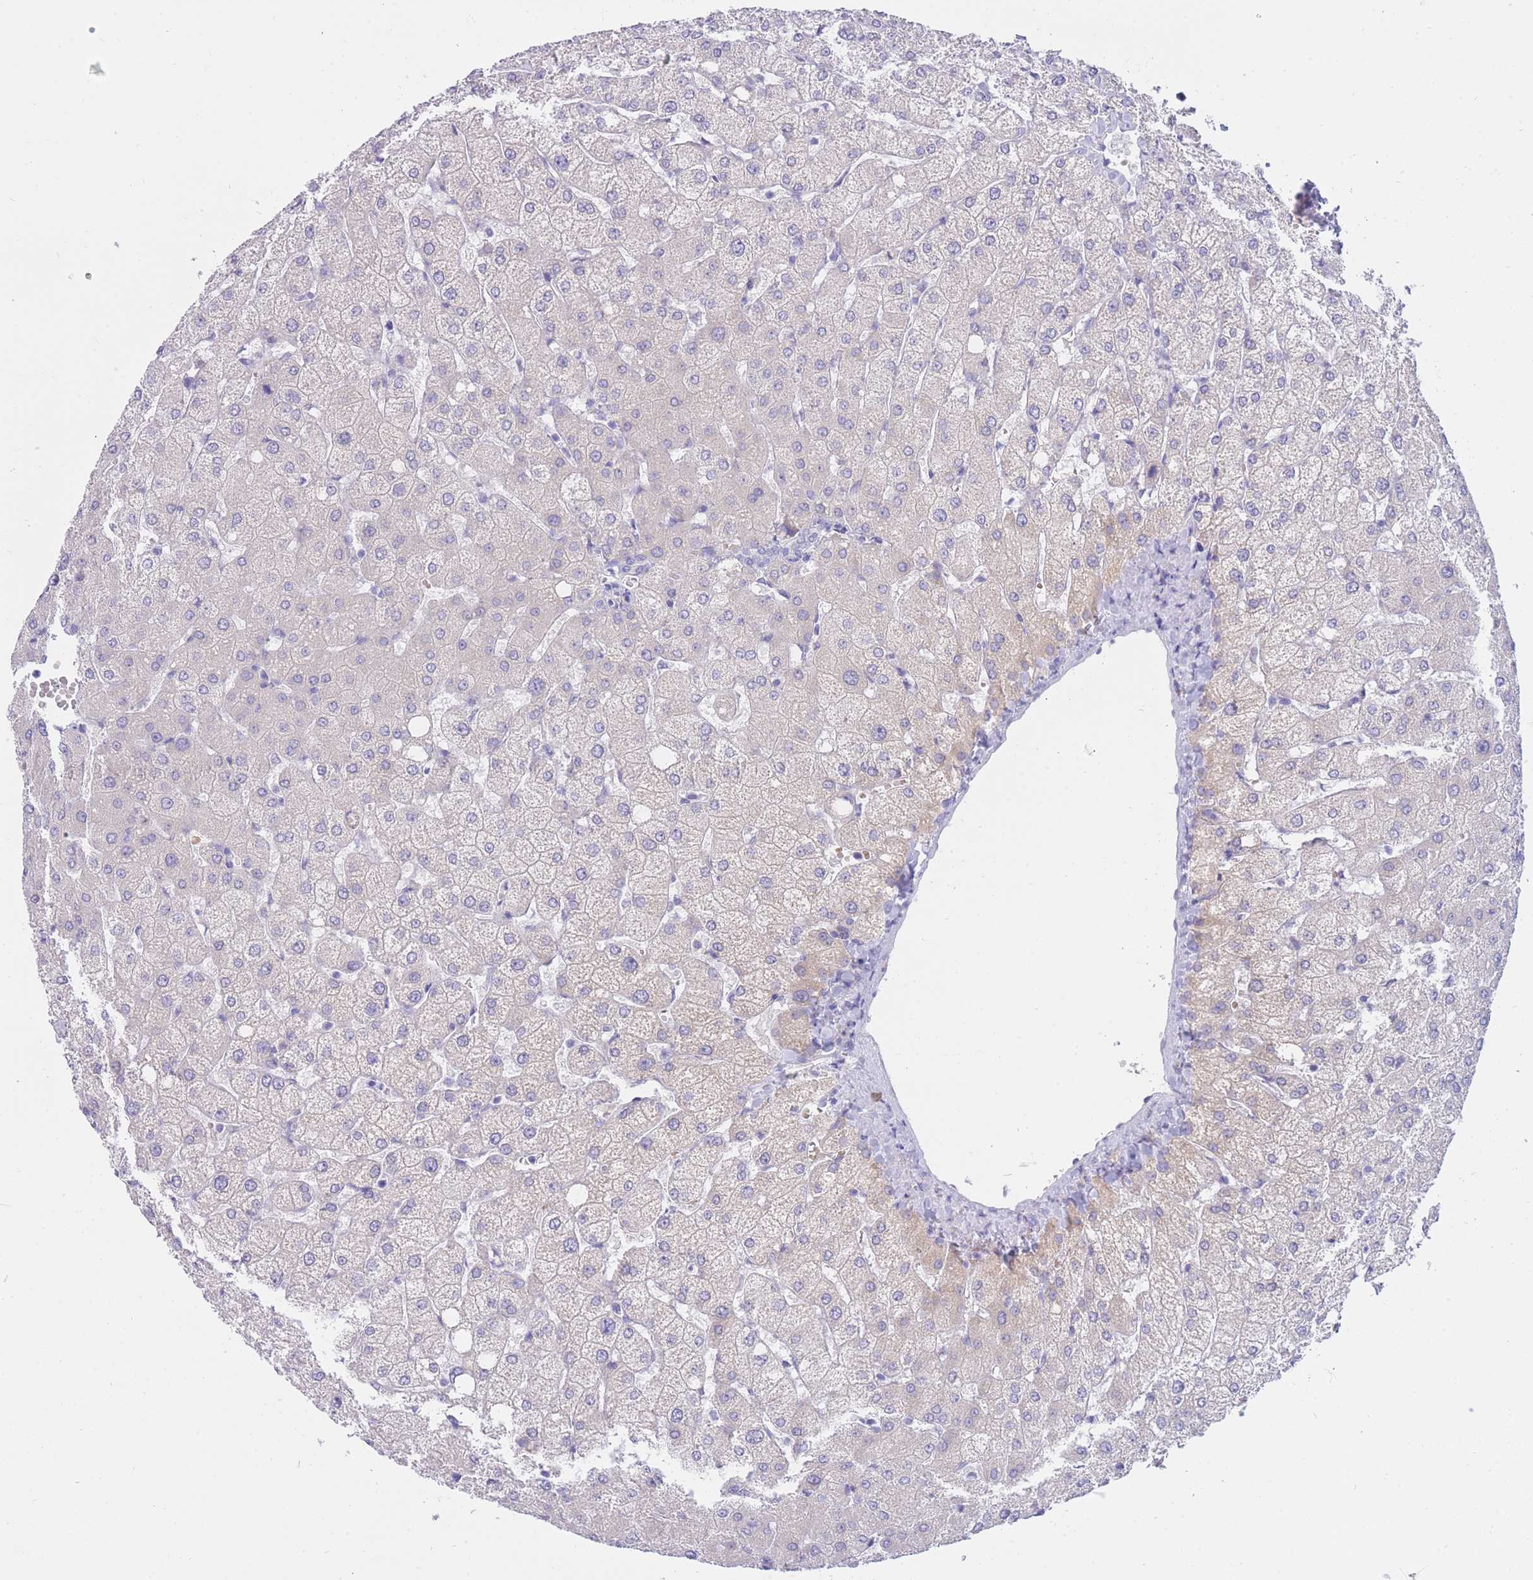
{"staining": {"intensity": "negative", "quantity": "none", "location": "none"}, "tissue": "liver", "cell_type": "Cholangiocytes", "image_type": "normal", "snomed": [{"axis": "morphology", "description": "Normal tissue, NOS"}, {"axis": "topography", "description": "Liver"}], "caption": "A high-resolution photomicrograph shows immunohistochemistry staining of normal liver, which shows no significant staining in cholangiocytes.", "gene": "SSUH2", "patient": {"sex": "female", "age": 54}}